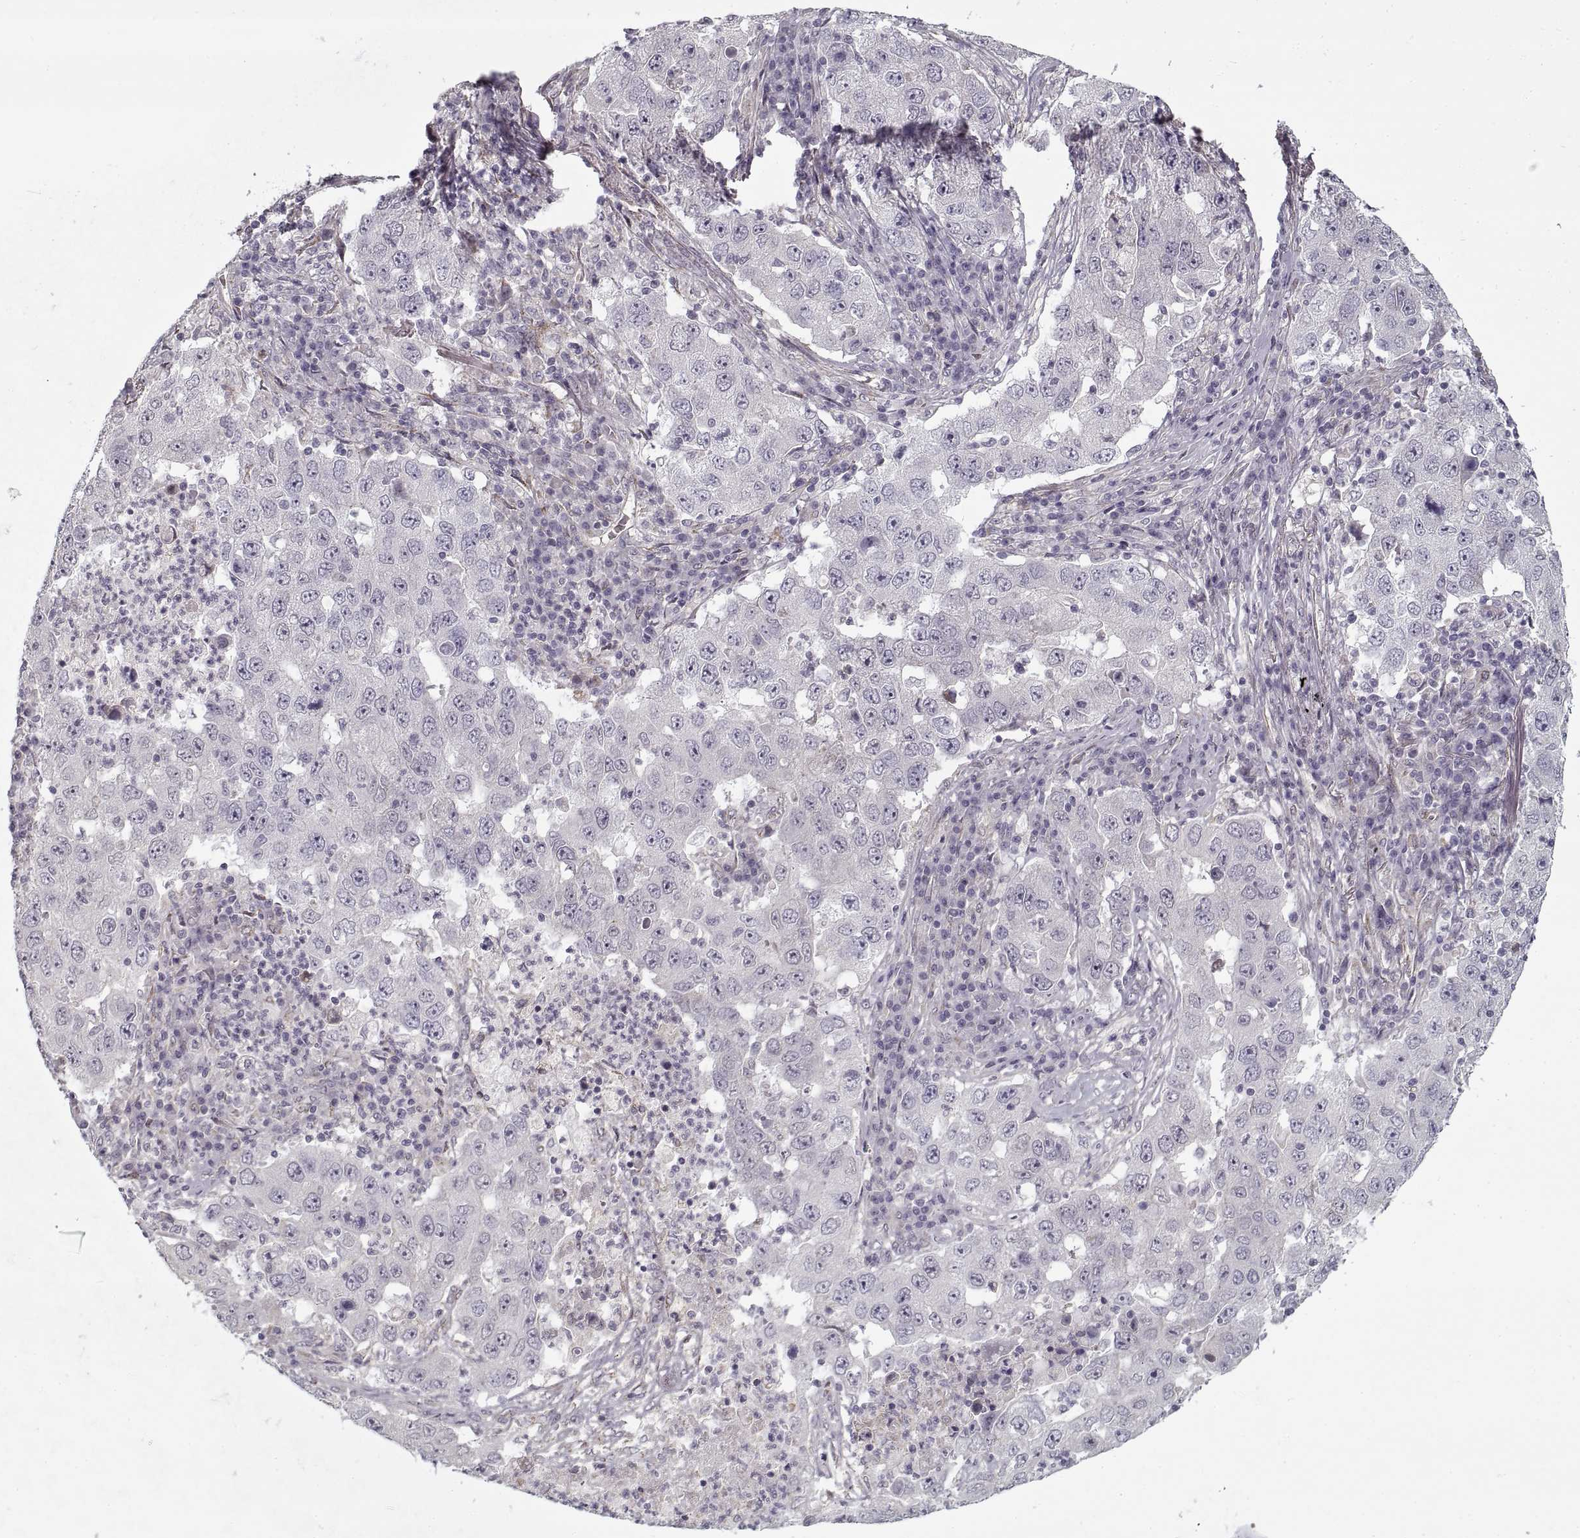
{"staining": {"intensity": "negative", "quantity": "none", "location": "none"}, "tissue": "lung cancer", "cell_type": "Tumor cells", "image_type": "cancer", "snomed": [{"axis": "morphology", "description": "Adenocarcinoma, NOS"}, {"axis": "topography", "description": "Lung"}], "caption": "There is no significant staining in tumor cells of lung cancer. (DAB IHC, high magnification).", "gene": "LAMB2", "patient": {"sex": "male", "age": 73}}